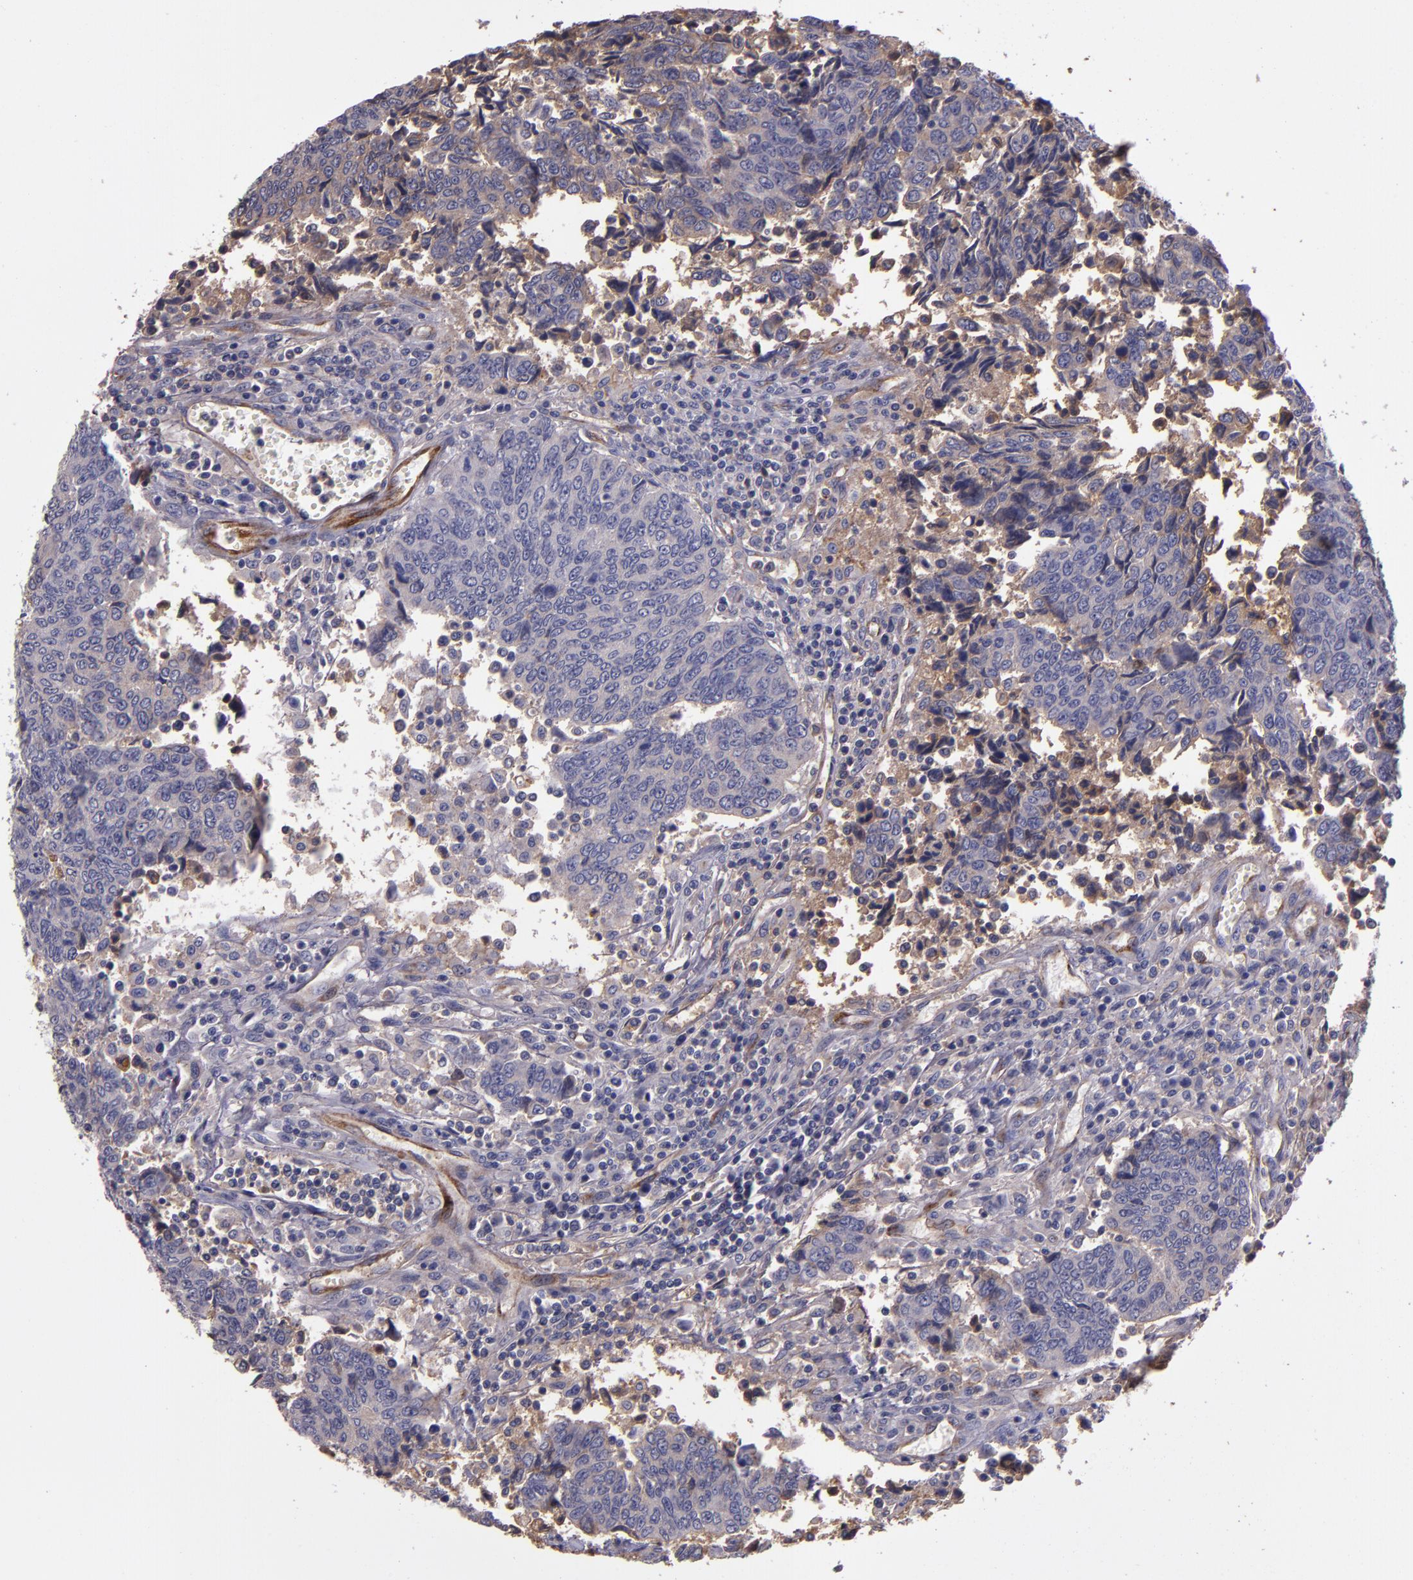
{"staining": {"intensity": "weak", "quantity": ">75%", "location": "cytoplasmic/membranous"}, "tissue": "urothelial cancer", "cell_type": "Tumor cells", "image_type": "cancer", "snomed": [{"axis": "morphology", "description": "Urothelial carcinoma, High grade"}, {"axis": "topography", "description": "Urinary bladder"}], "caption": "Immunohistochemical staining of urothelial carcinoma (high-grade) shows low levels of weak cytoplasmic/membranous protein positivity in about >75% of tumor cells.", "gene": "A2M", "patient": {"sex": "male", "age": 86}}